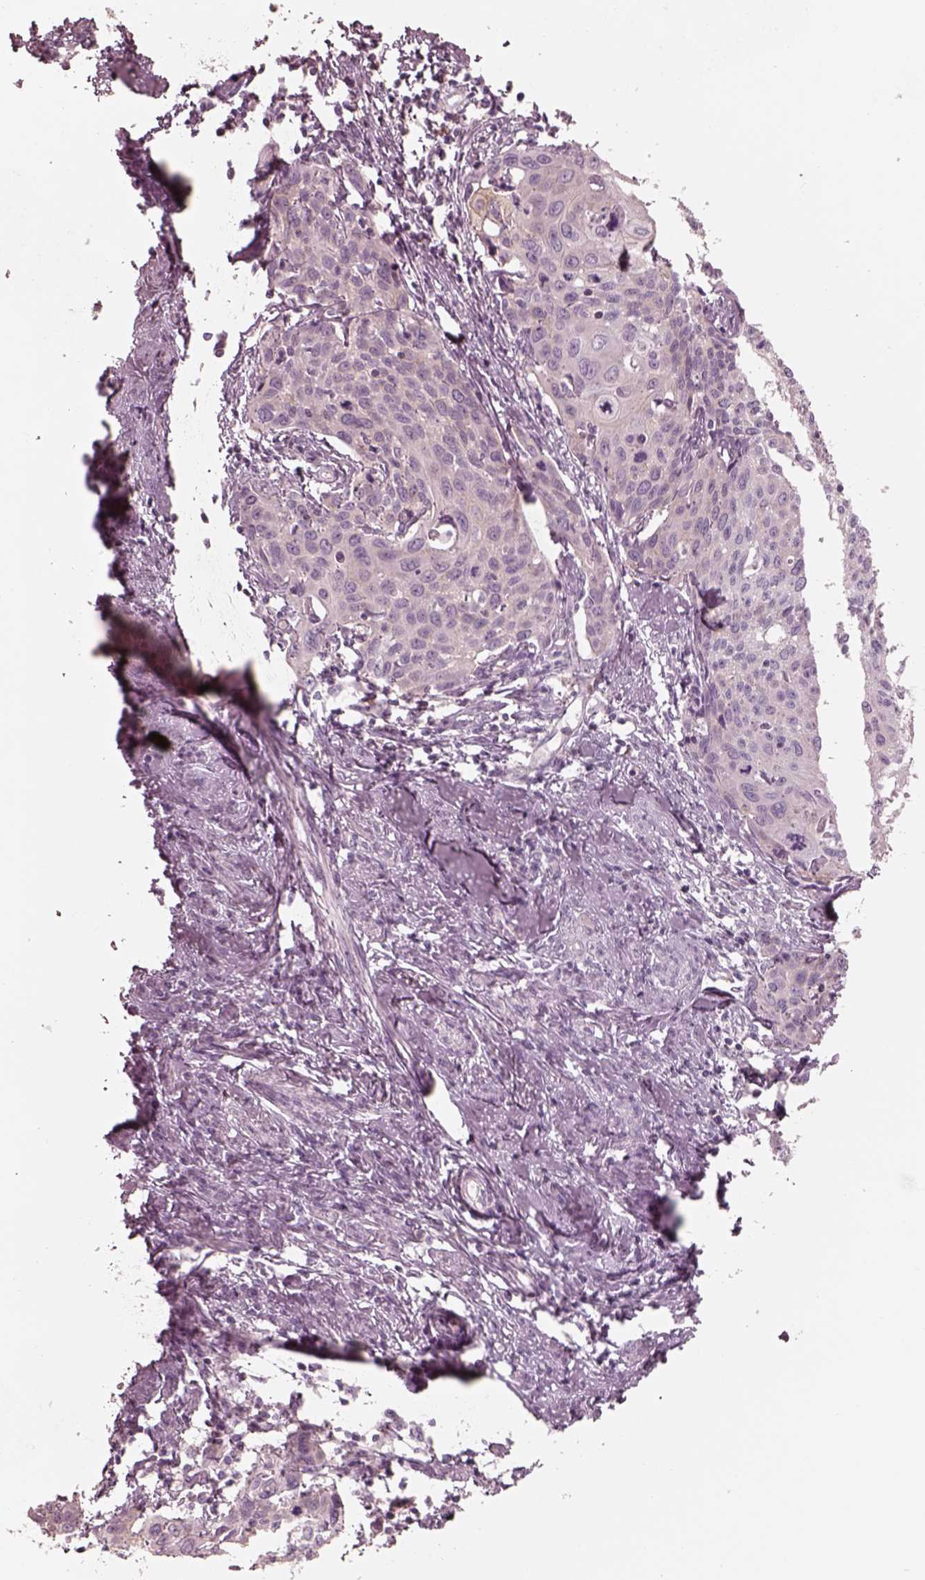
{"staining": {"intensity": "negative", "quantity": "none", "location": "none"}, "tissue": "cervical cancer", "cell_type": "Tumor cells", "image_type": "cancer", "snomed": [{"axis": "morphology", "description": "Squamous cell carcinoma, NOS"}, {"axis": "topography", "description": "Cervix"}], "caption": "This is an immunohistochemistry photomicrograph of human cervical cancer (squamous cell carcinoma). There is no positivity in tumor cells.", "gene": "GPRIN1", "patient": {"sex": "female", "age": 62}}